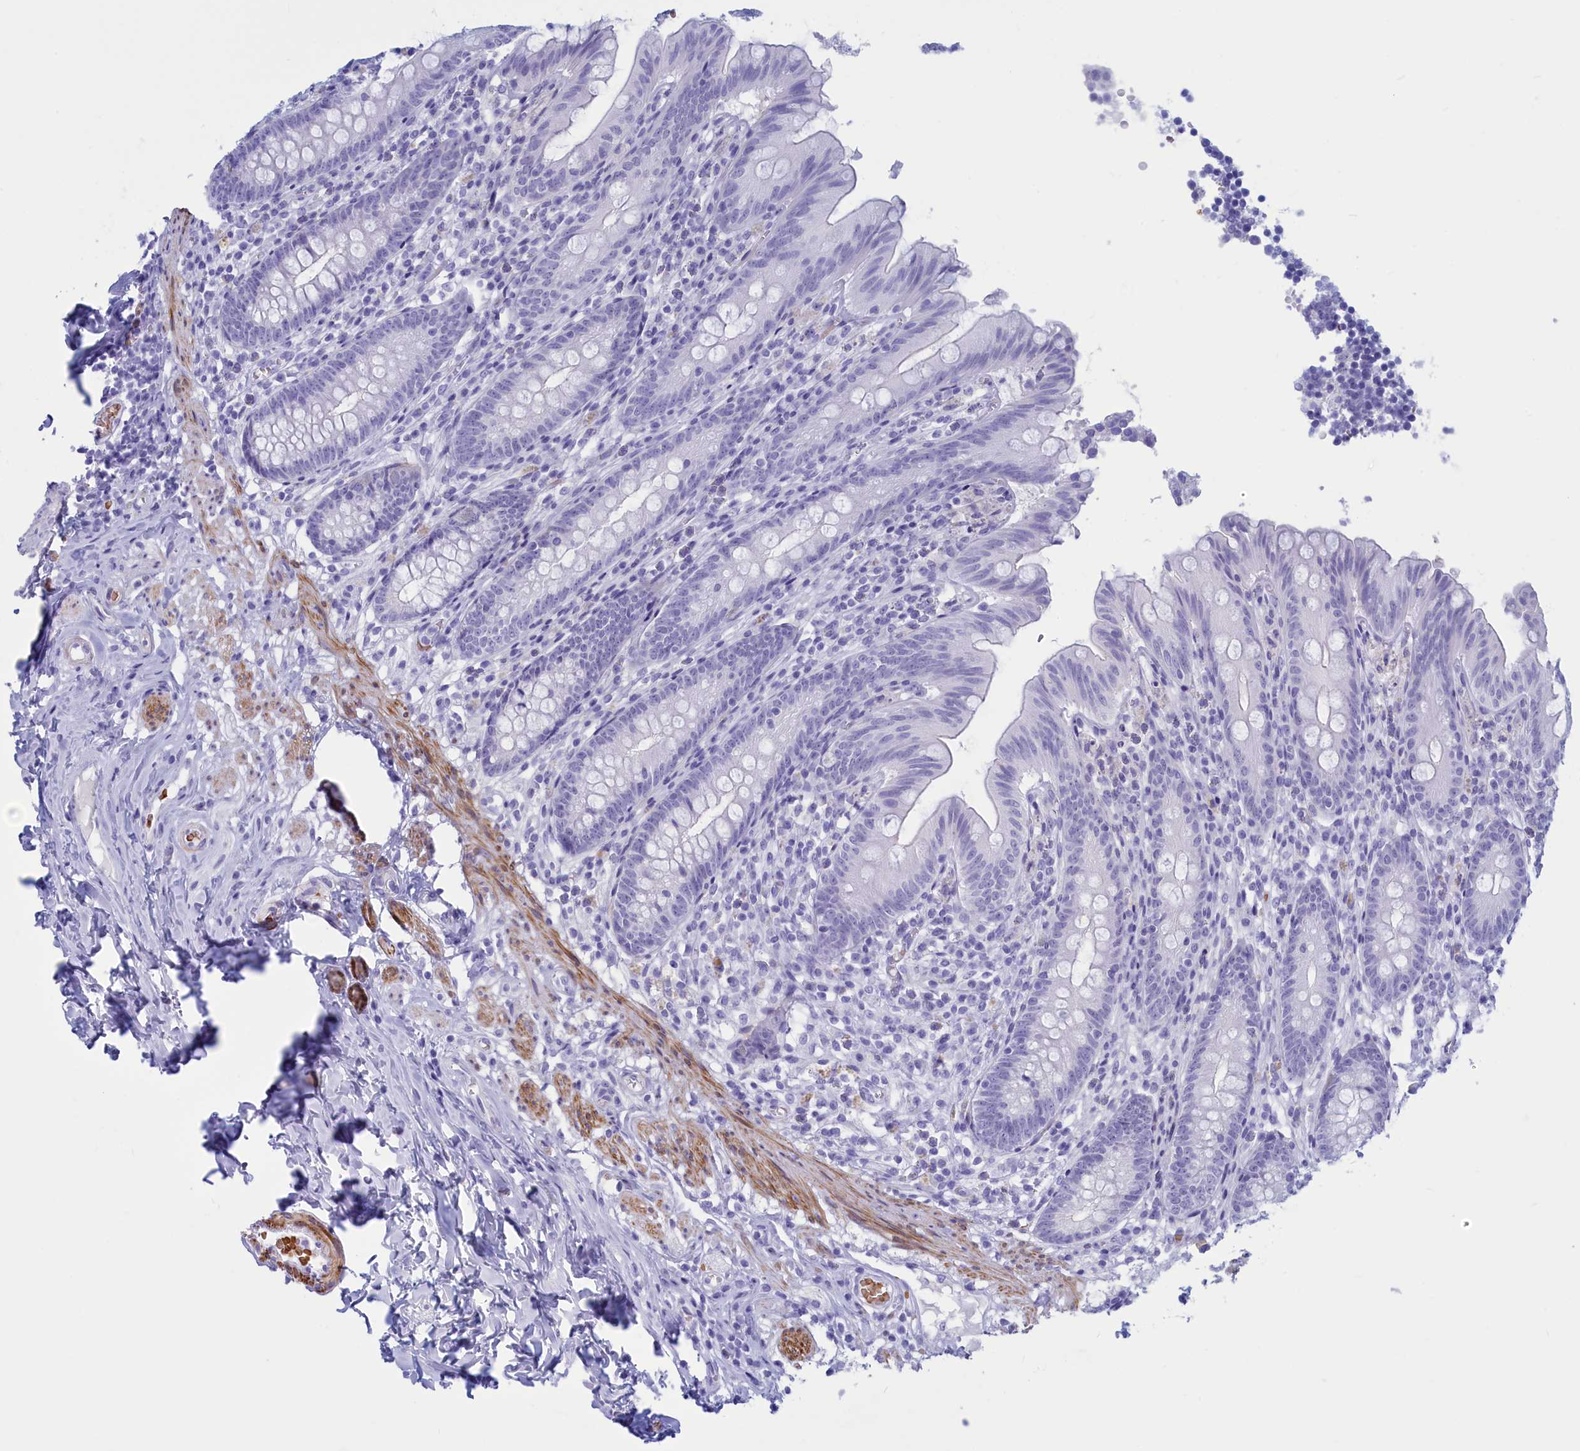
{"staining": {"intensity": "negative", "quantity": "none", "location": "none"}, "tissue": "appendix", "cell_type": "Glandular cells", "image_type": "normal", "snomed": [{"axis": "morphology", "description": "Normal tissue, NOS"}, {"axis": "topography", "description": "Appendix"}], "caption": "Immunohistochemical staining of unremarkable human appendix exhibits no significant staining in glandular cells. (Stains: DAB IHC with hematoxylin counter stain, Microscopy: brightfield microscopy at high magnification).", "gene": "GAPDHS", "patient": {"sex": "male", "age": 55}}